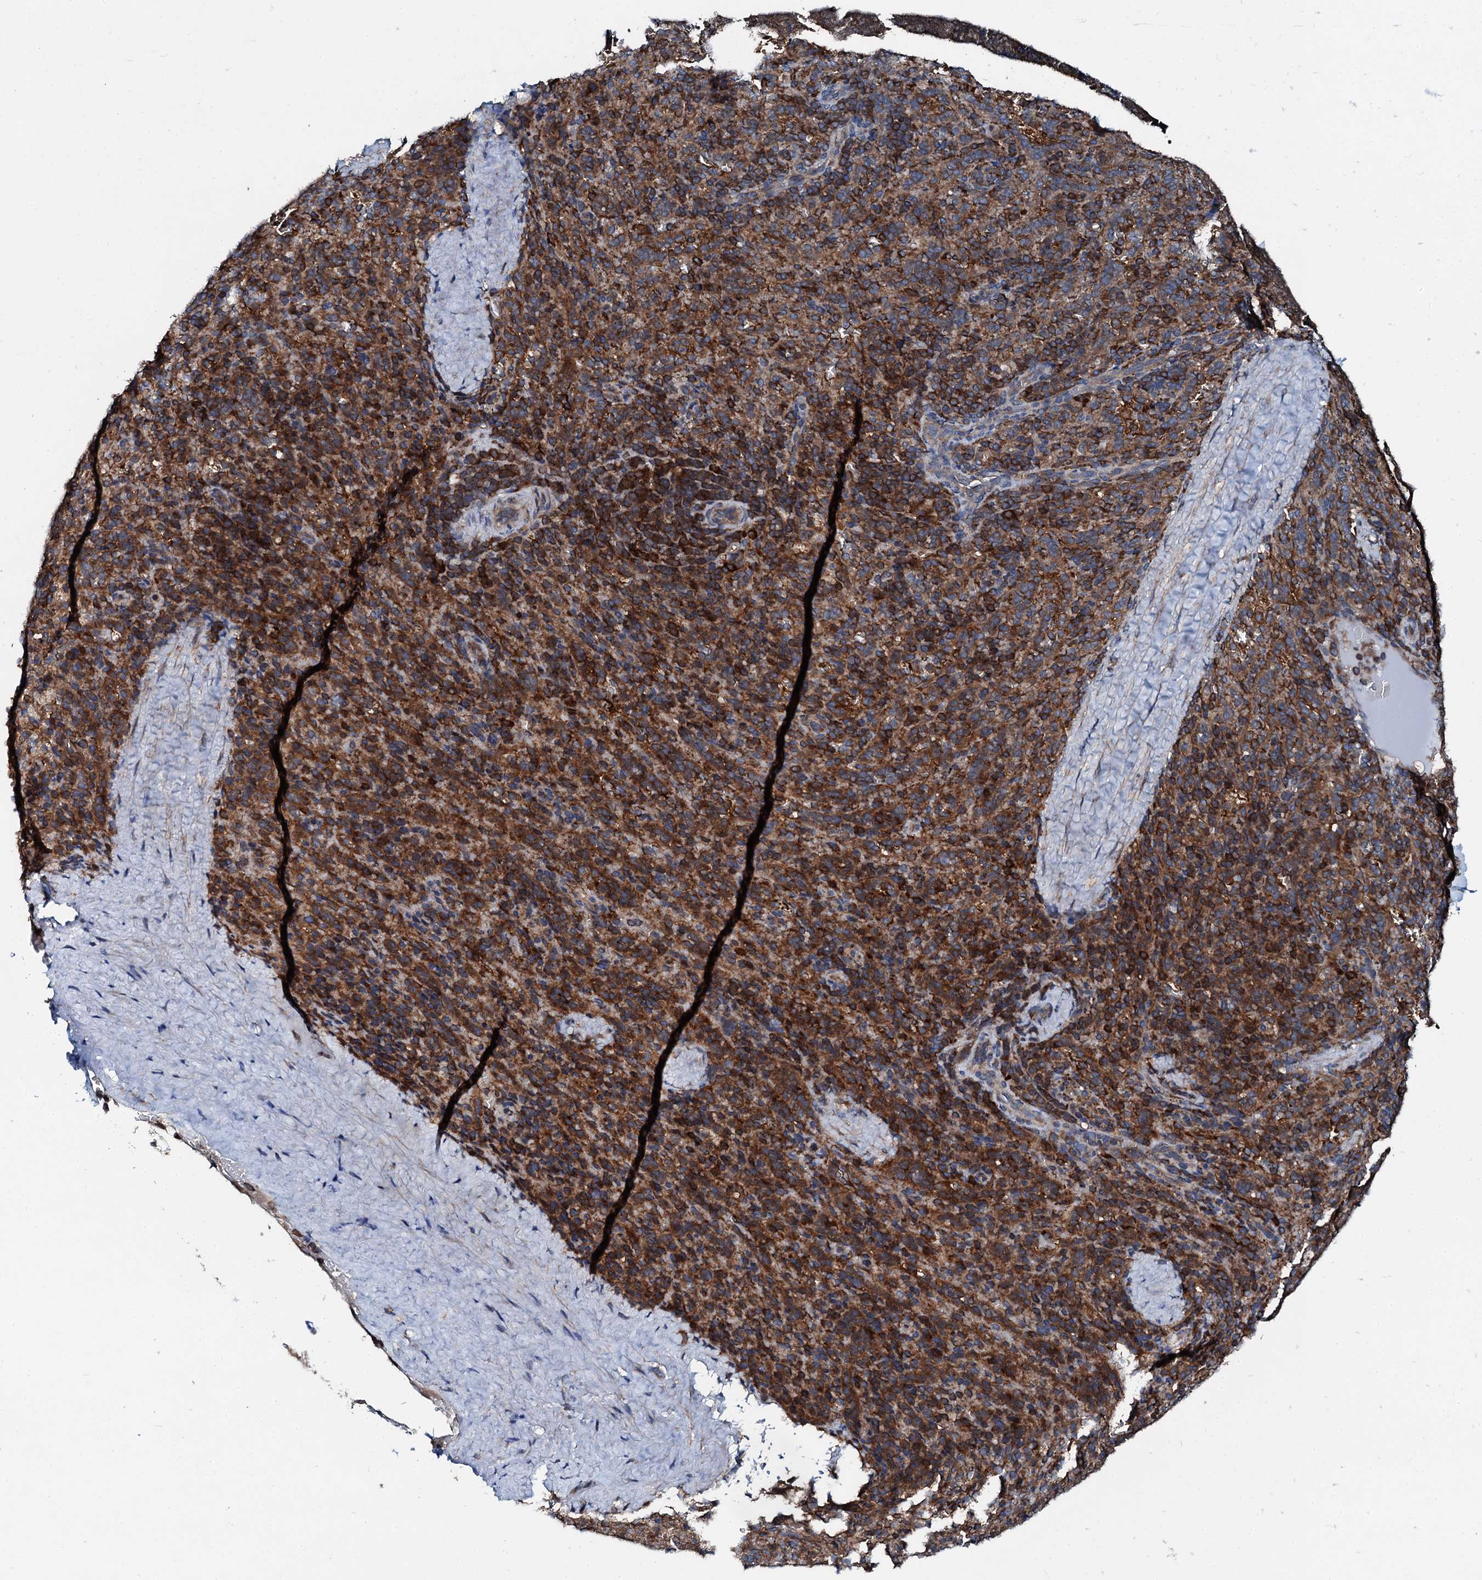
{"staining": {"intensity": "strong", "quantity": ">75%", "location": "cytoplasmic/membranous"}, "tissue": "spleen", "cell_type": "Cells in red pulp", "image_type": "normal", "snomed": [{"axis": "morphology", "description": "Normal tissue, NOS"}, {"axis": "topography", "description": "Spleen"}], "caption": "This histopathology image exhibits normal spleen stained with IHC to label a protein in brown. The cytoplasmic/membranous of cells in red pulp show strong positivity for the protein. Nuclei are counter-stained blue.", "gene": "EDC4", "patient": {"sex": "female", "age": 21}}